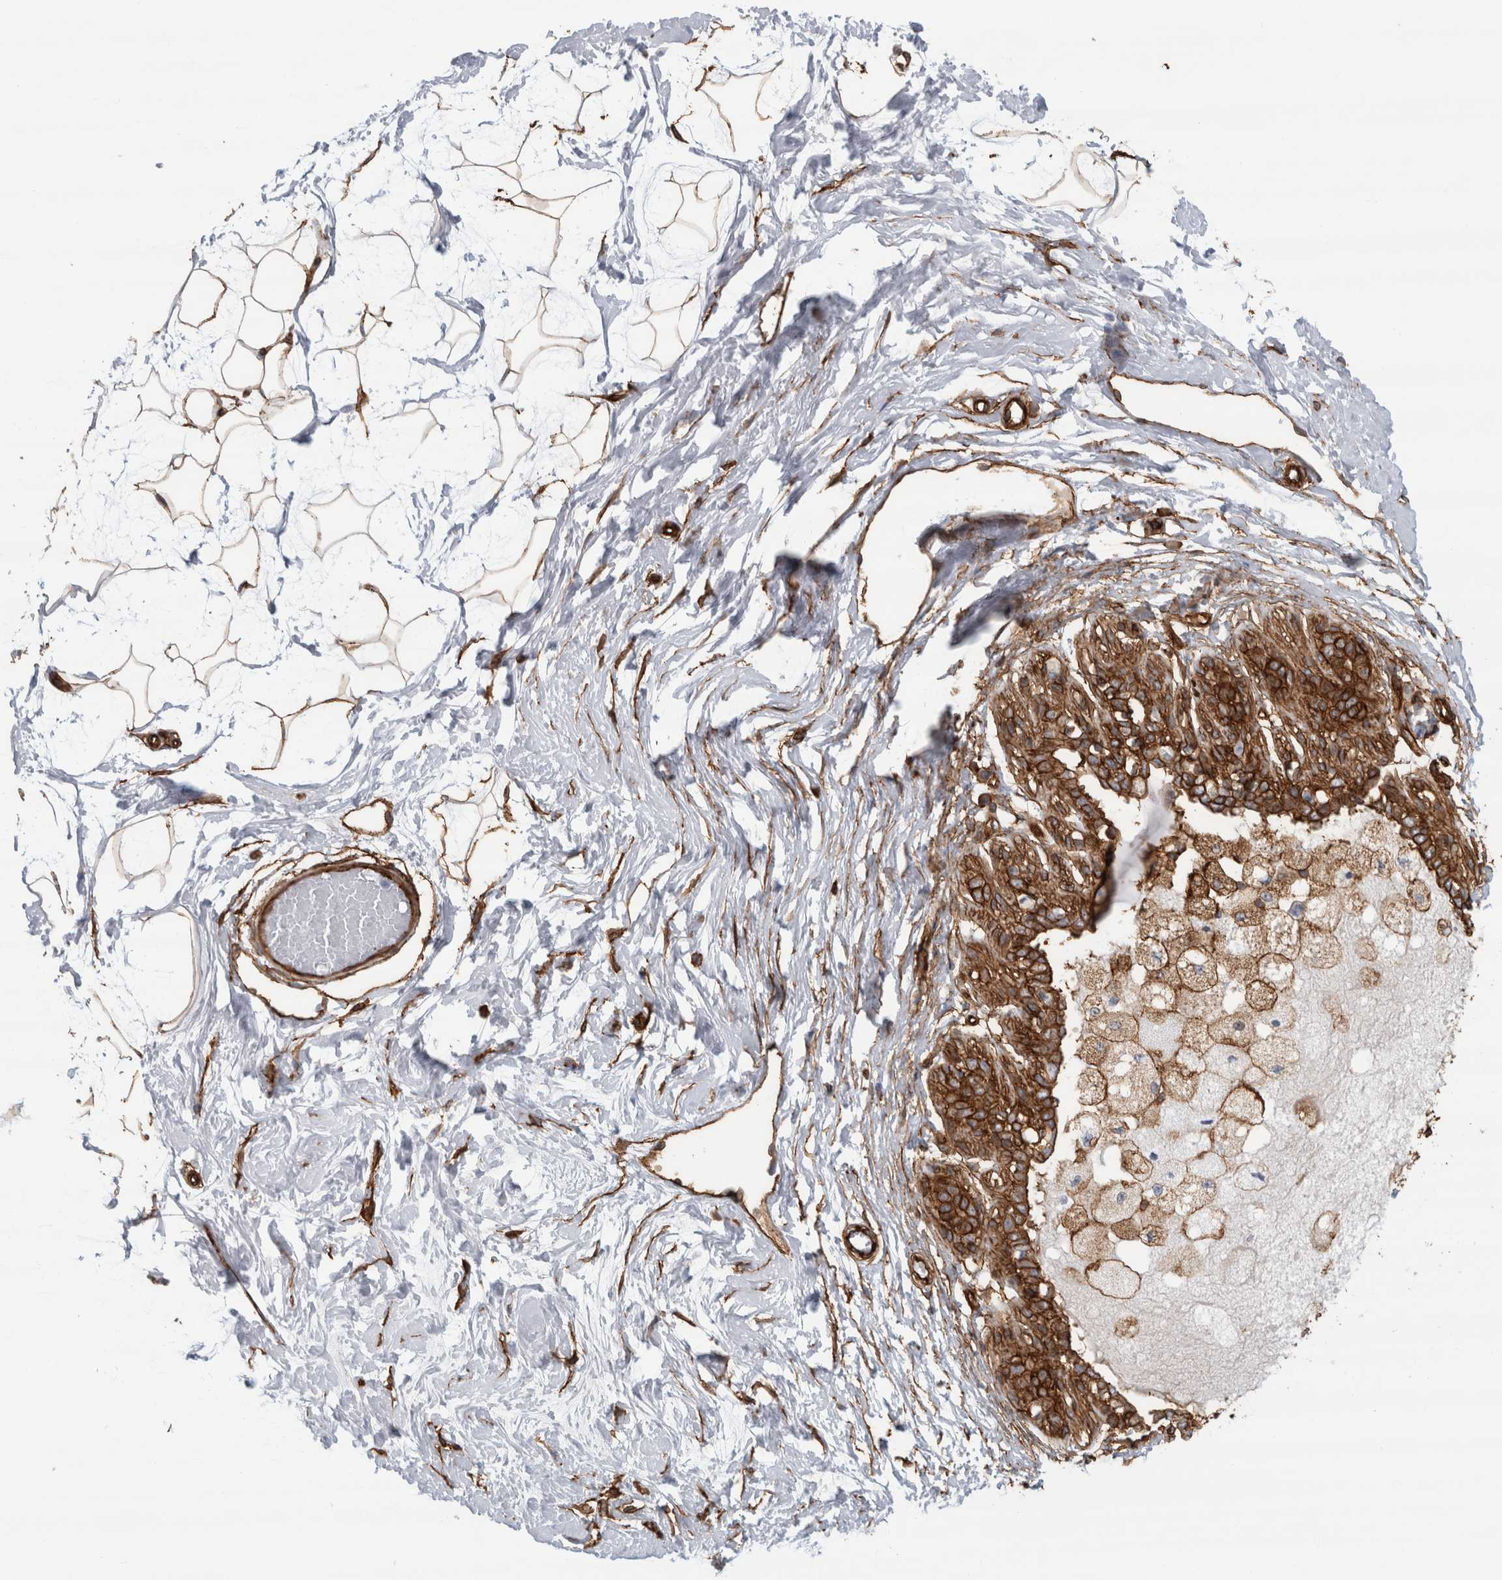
{"staining": {"intensity": "strong", "quantity": ">75%", "location": "cytoplasmic/membranous"}, "tissue": "breast", "cell_type": "Adipocytes", "image_type": "normal", "snomed": [{"axis": "morphology", "description": "Normal tissue, NOS"}, {"axis": "topography", "description": "Breast"}], "caption": "This micrograph reveals immunohistochemistry (IHC) staining of benign human breast, with high strong cytoplasmic/membranous positivity in approximately >75% of adipocytes.", "gene": "AHNAK", "patient": {"sex": "female", "age": 45}}